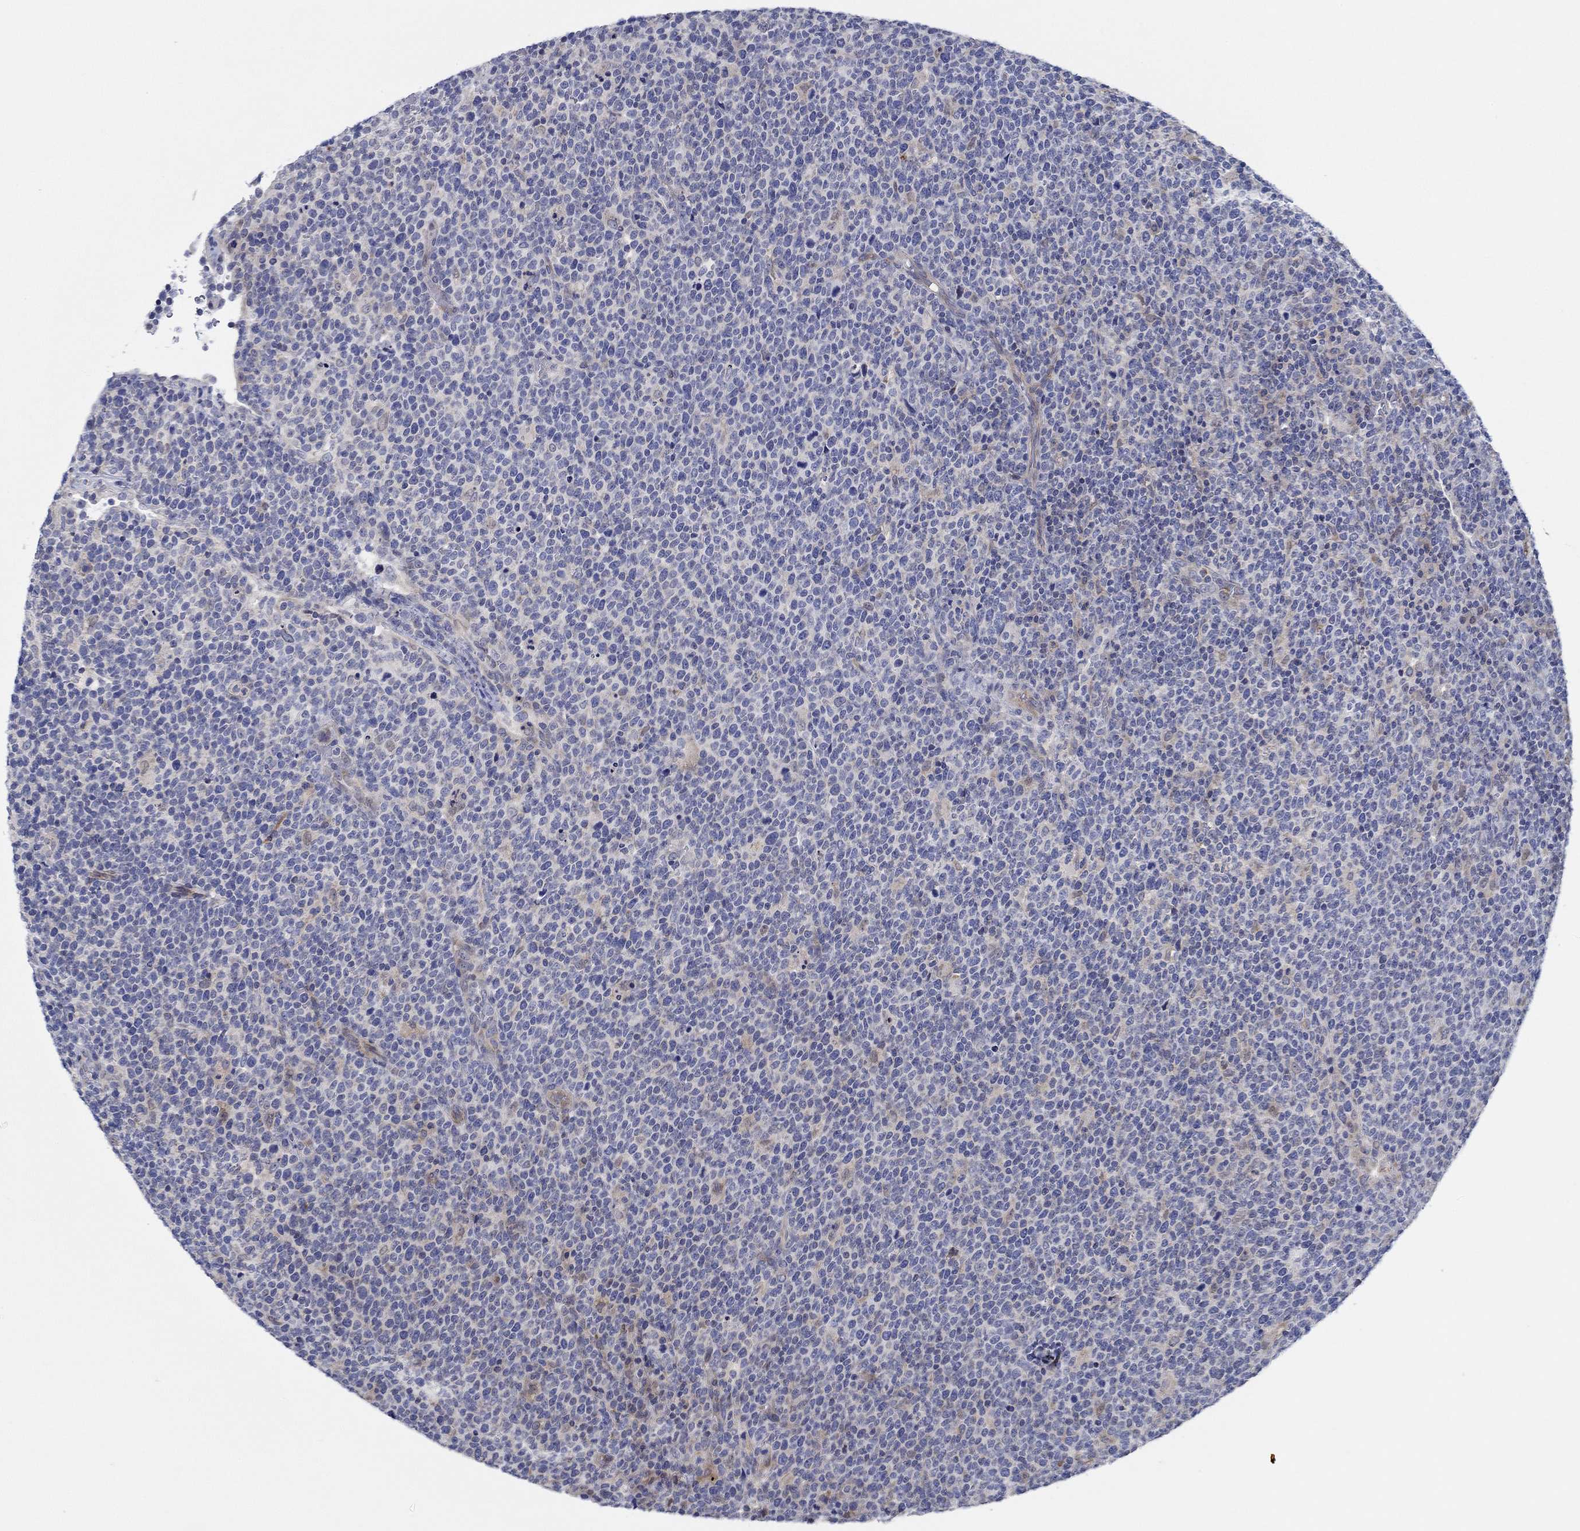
{"staining": {"intensity": "negative", "quantity": "none", "location": "none"}, "tissue": "lymphoma", "cell_type": "Tumor cells", "image_type": "cancer", "snomed": [{"axis": "morphology", "description": "Malignant lymphoma, non-Hodgkin's type, High grade"}, {"axis": "topography", "description": "Lymph node"}], "caption": "Tumor cells are negative for brown protein staining in lymphoma. Brightfield microscopy of immunohistochemistry stained with DAB (3,3'-diaminobenzidine) (brown) and hematoxylin (blue), captured at high magnification.", "gene": "CFAP61", "patient": {"sex": "male", "age": 61}}